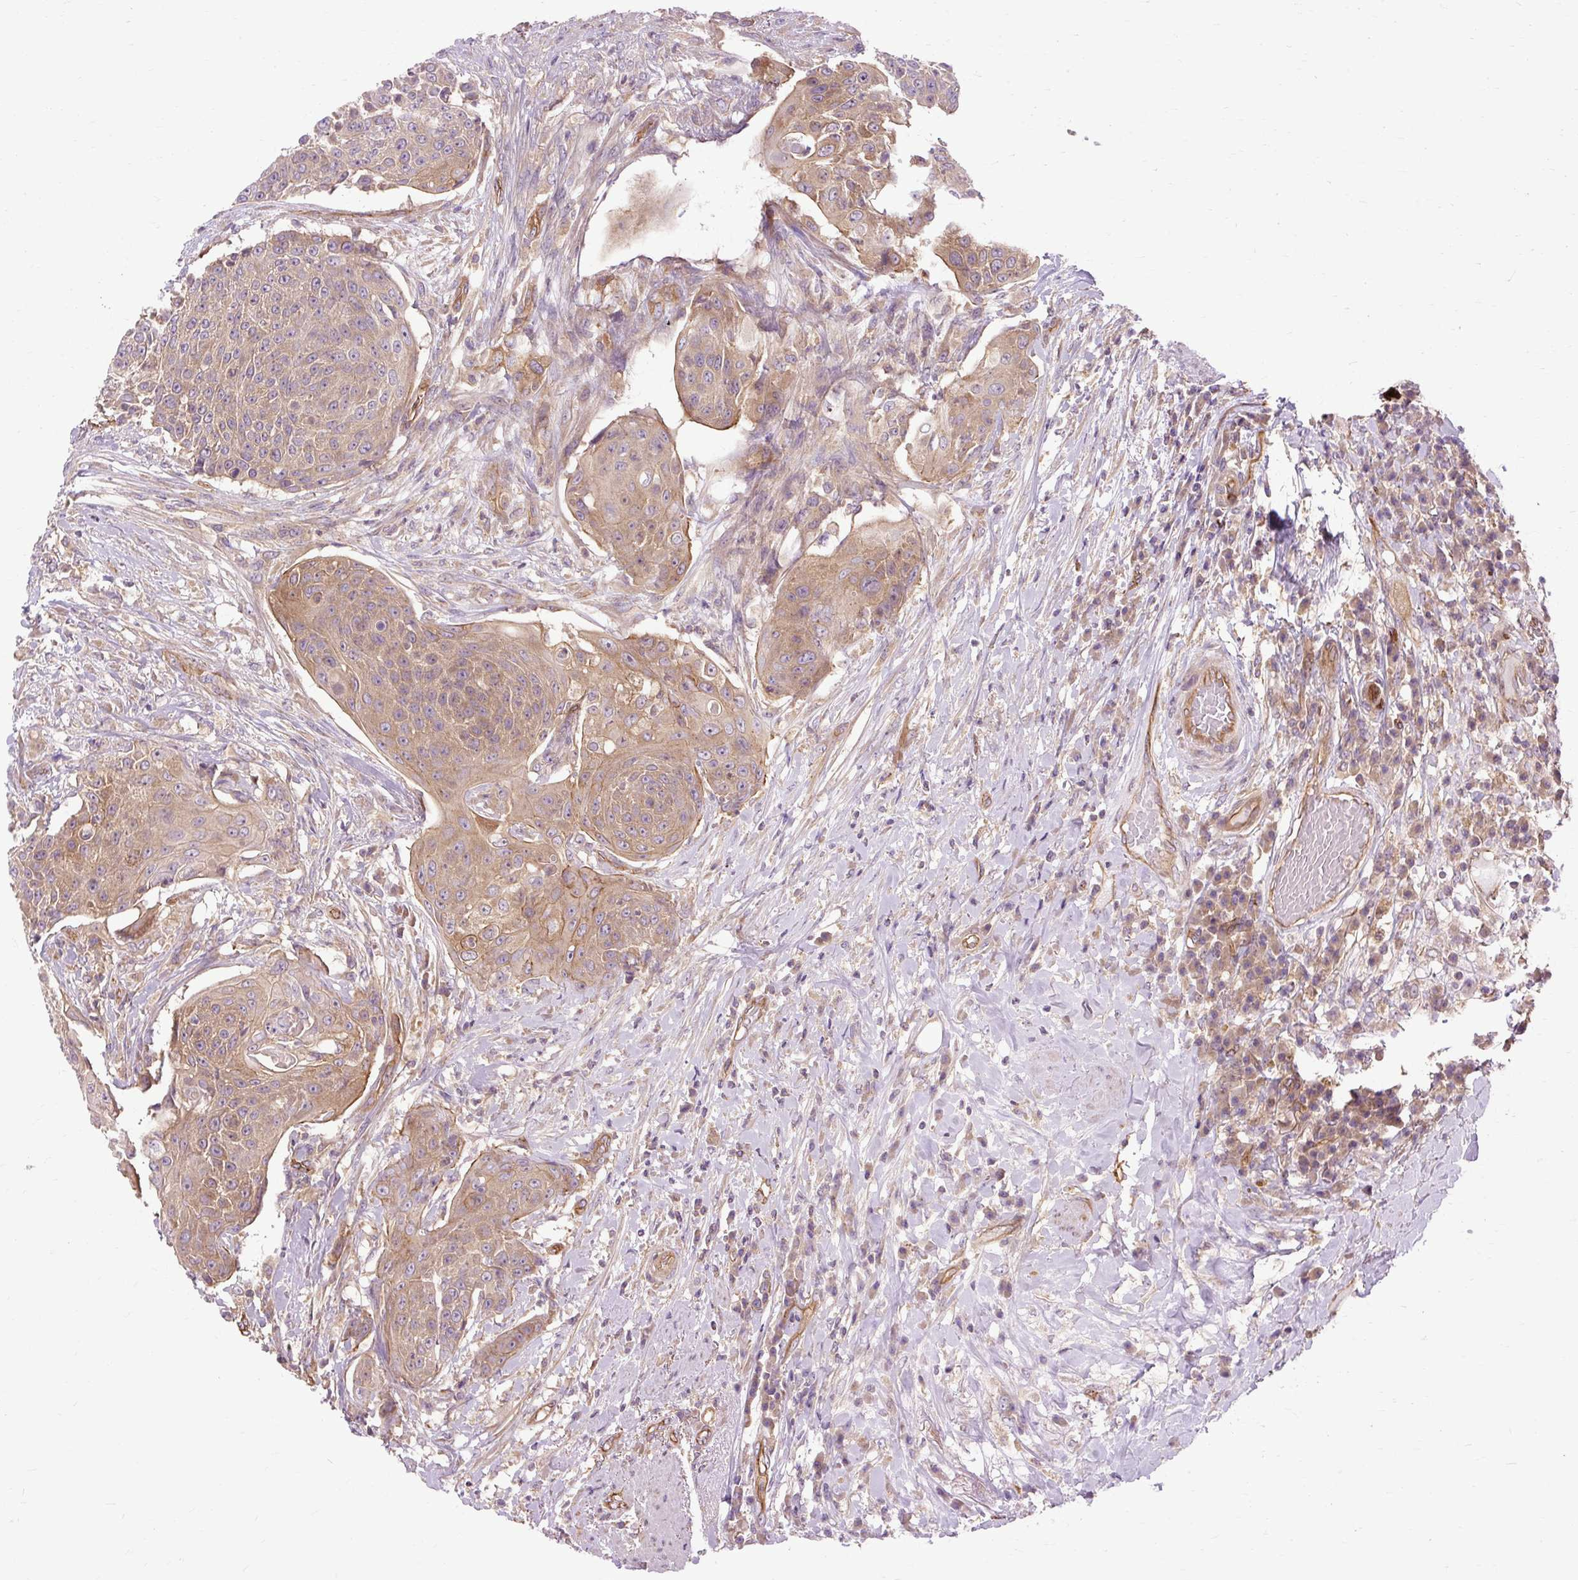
{"staining": {"intensity": "moderate", "quantity": "25%-75%", "location": "cytoplasmic/membranous"}, "tissue": "urothelial cancer", "cell_type": "Tumor cells", "image_type": "cancer", "snomed": [{"axis": "morphology", "description": "Urothelial carcinoma, High grade"}, {"axis": "topography", "description": "Urinary bladder"}], "caption": "Urothelial cancer stained for a protein (brown) exhibits moderate cytoplasmic/membranous positive positivity in approximately 25%-75% of tumor cells.", "gene": "CCDC93", "patient": {"sex": "female", "age": 63}}